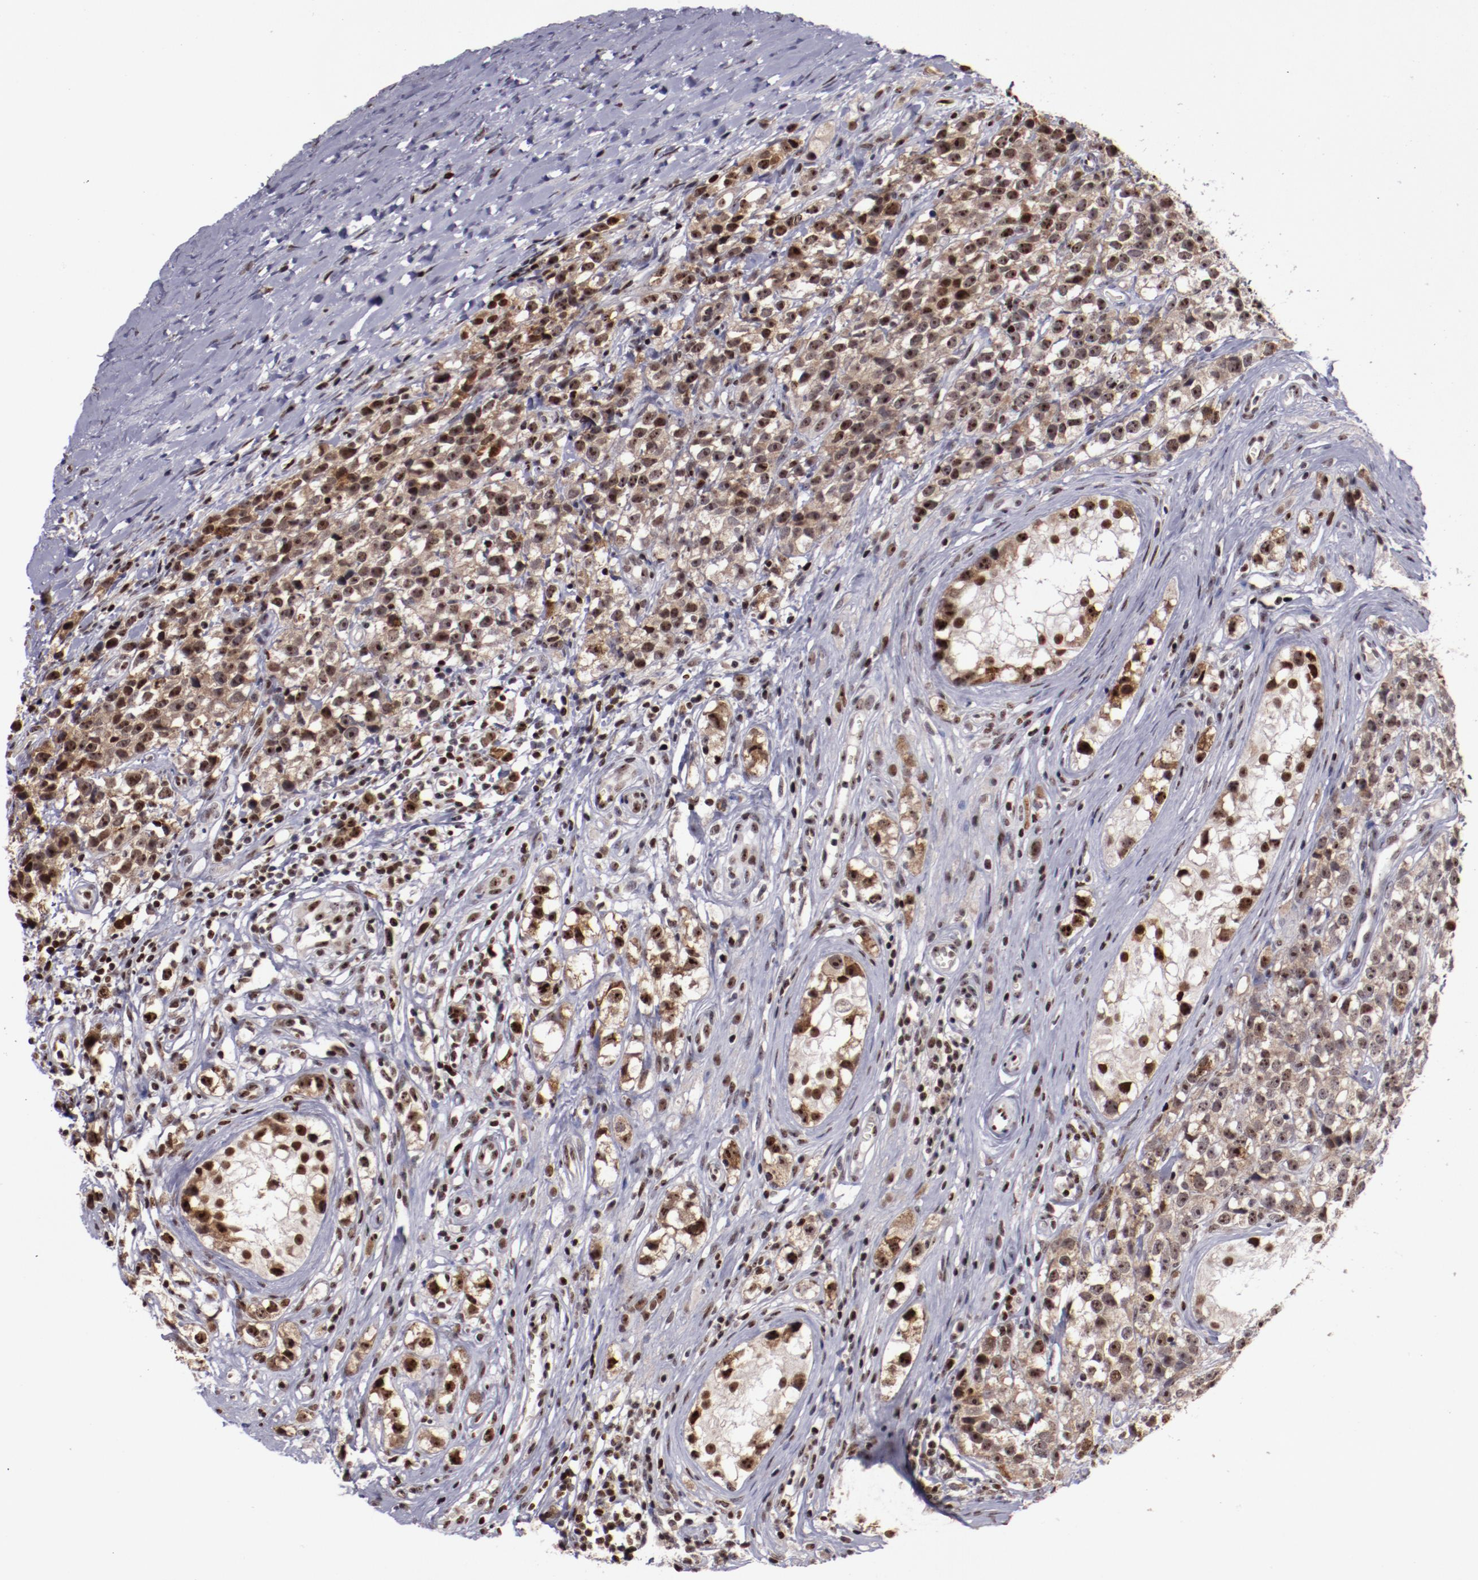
{"staining": {"intensity": "moderate", "quantity": ">75%", "location": "cytoplasmic/membranous,nuclear"}, "tissue": "testis cancer", "cell_type": "Tumor cells", "image_type": "cancer", "snomed": [{"axis": "morphology", "description": "Seminoma, NOS"}, {"axis": "topography", "description": "Testis"}], "caption": "Brown immunohistochemical staining in seminoma (testis) reveals moderate cytoplasmic/membranous and nuclear expression in about >75% of tumor cells.", "gene": "DDX24", "patient": {"sex": "male", "age": 25}}